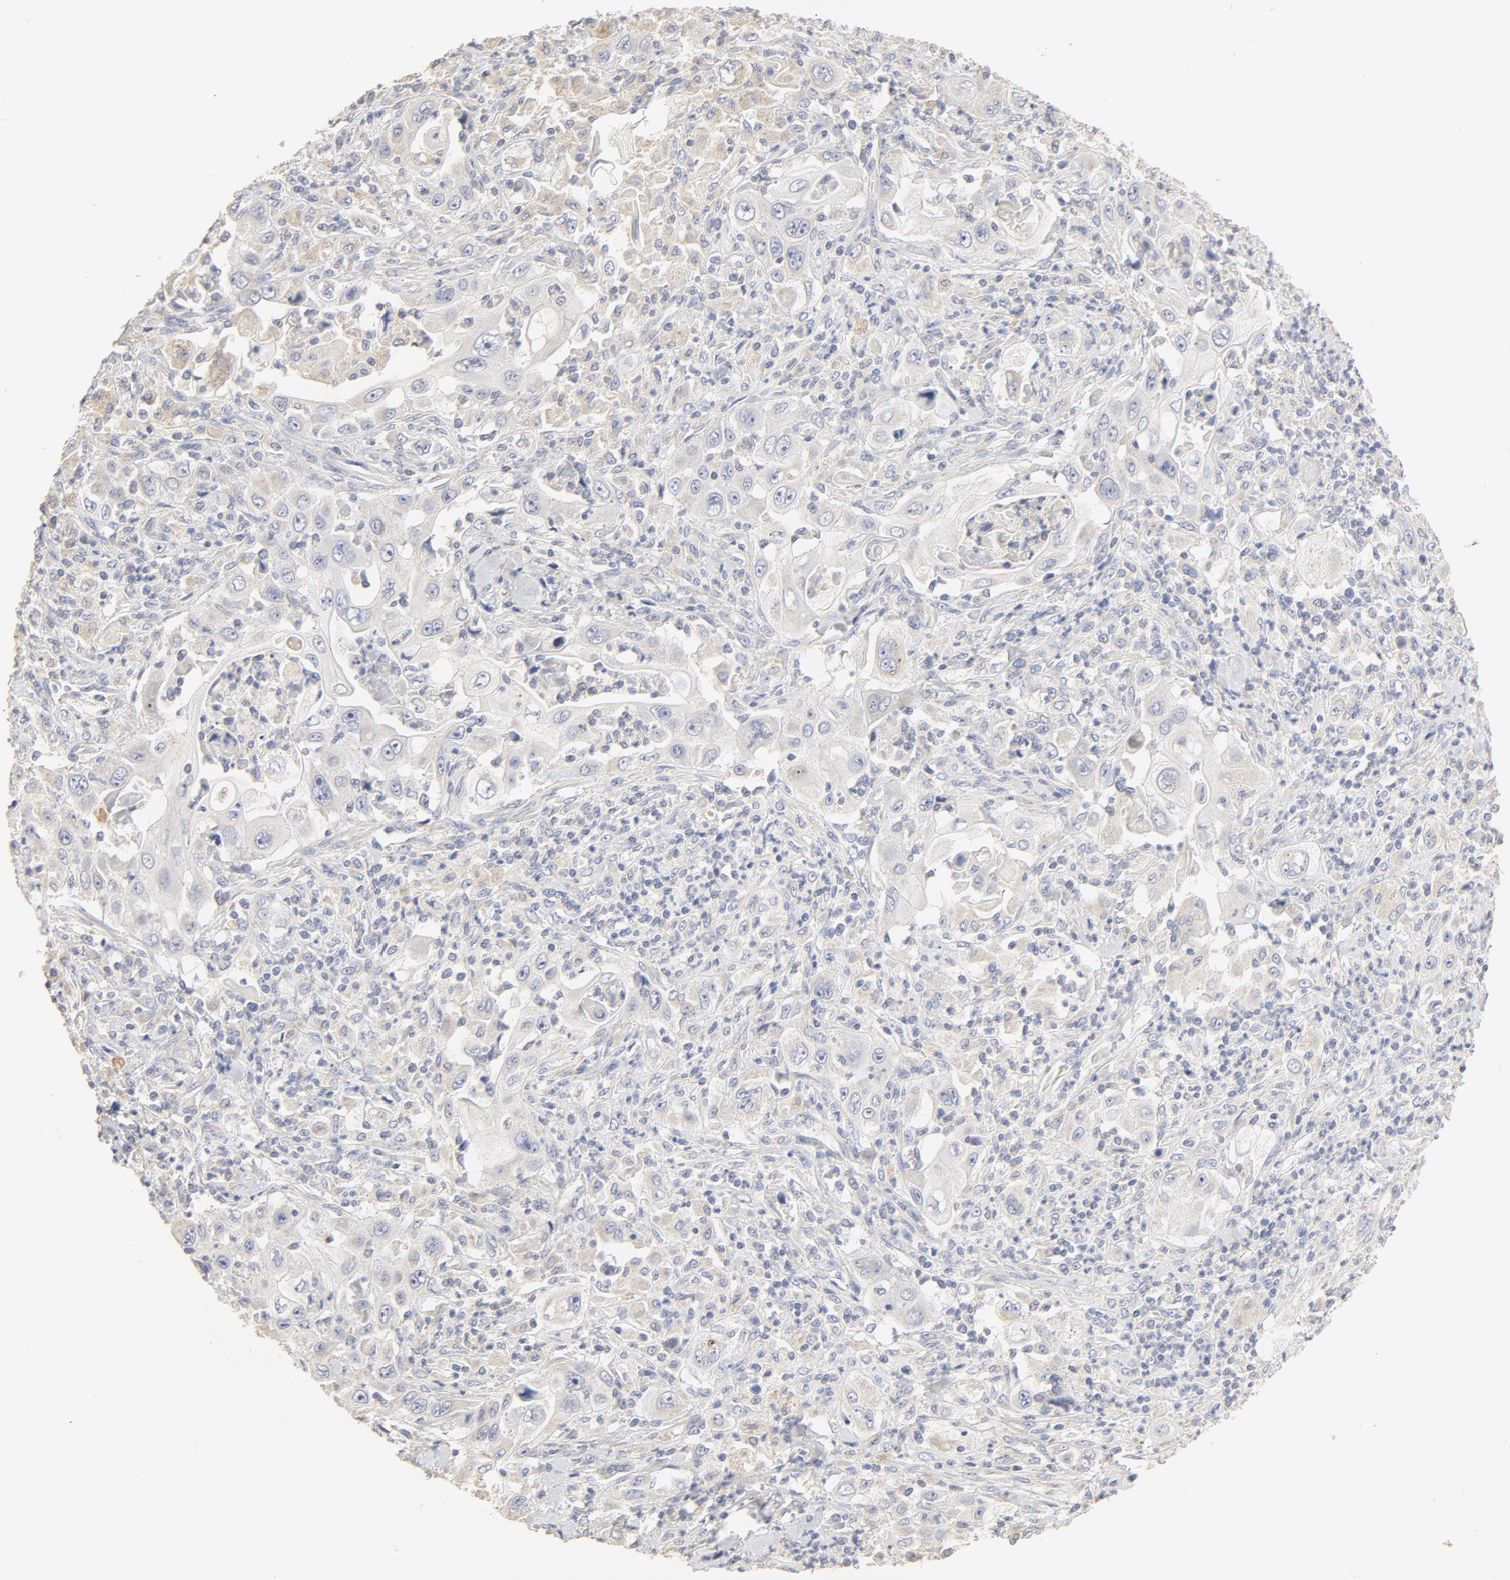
{"staining": {"intensity": "negative", "quantity": "none", "location": "none"}, "tissue": "pancreatic cancer", "cell_type": "Tumor cells", "image_type": "cancer", "snomed": [{"axis": "morphology", "description": "Adenocarcinoma, NOS"}, {"axis": "topography", "description": "Pancreas"}], "caption": "Histopathology image shows no protein expression in tumor cells of adenocarcinoma (pancreatic) tissue.", "gene": "FCGBP", "patient": {"sex": "male", "age": 70}}